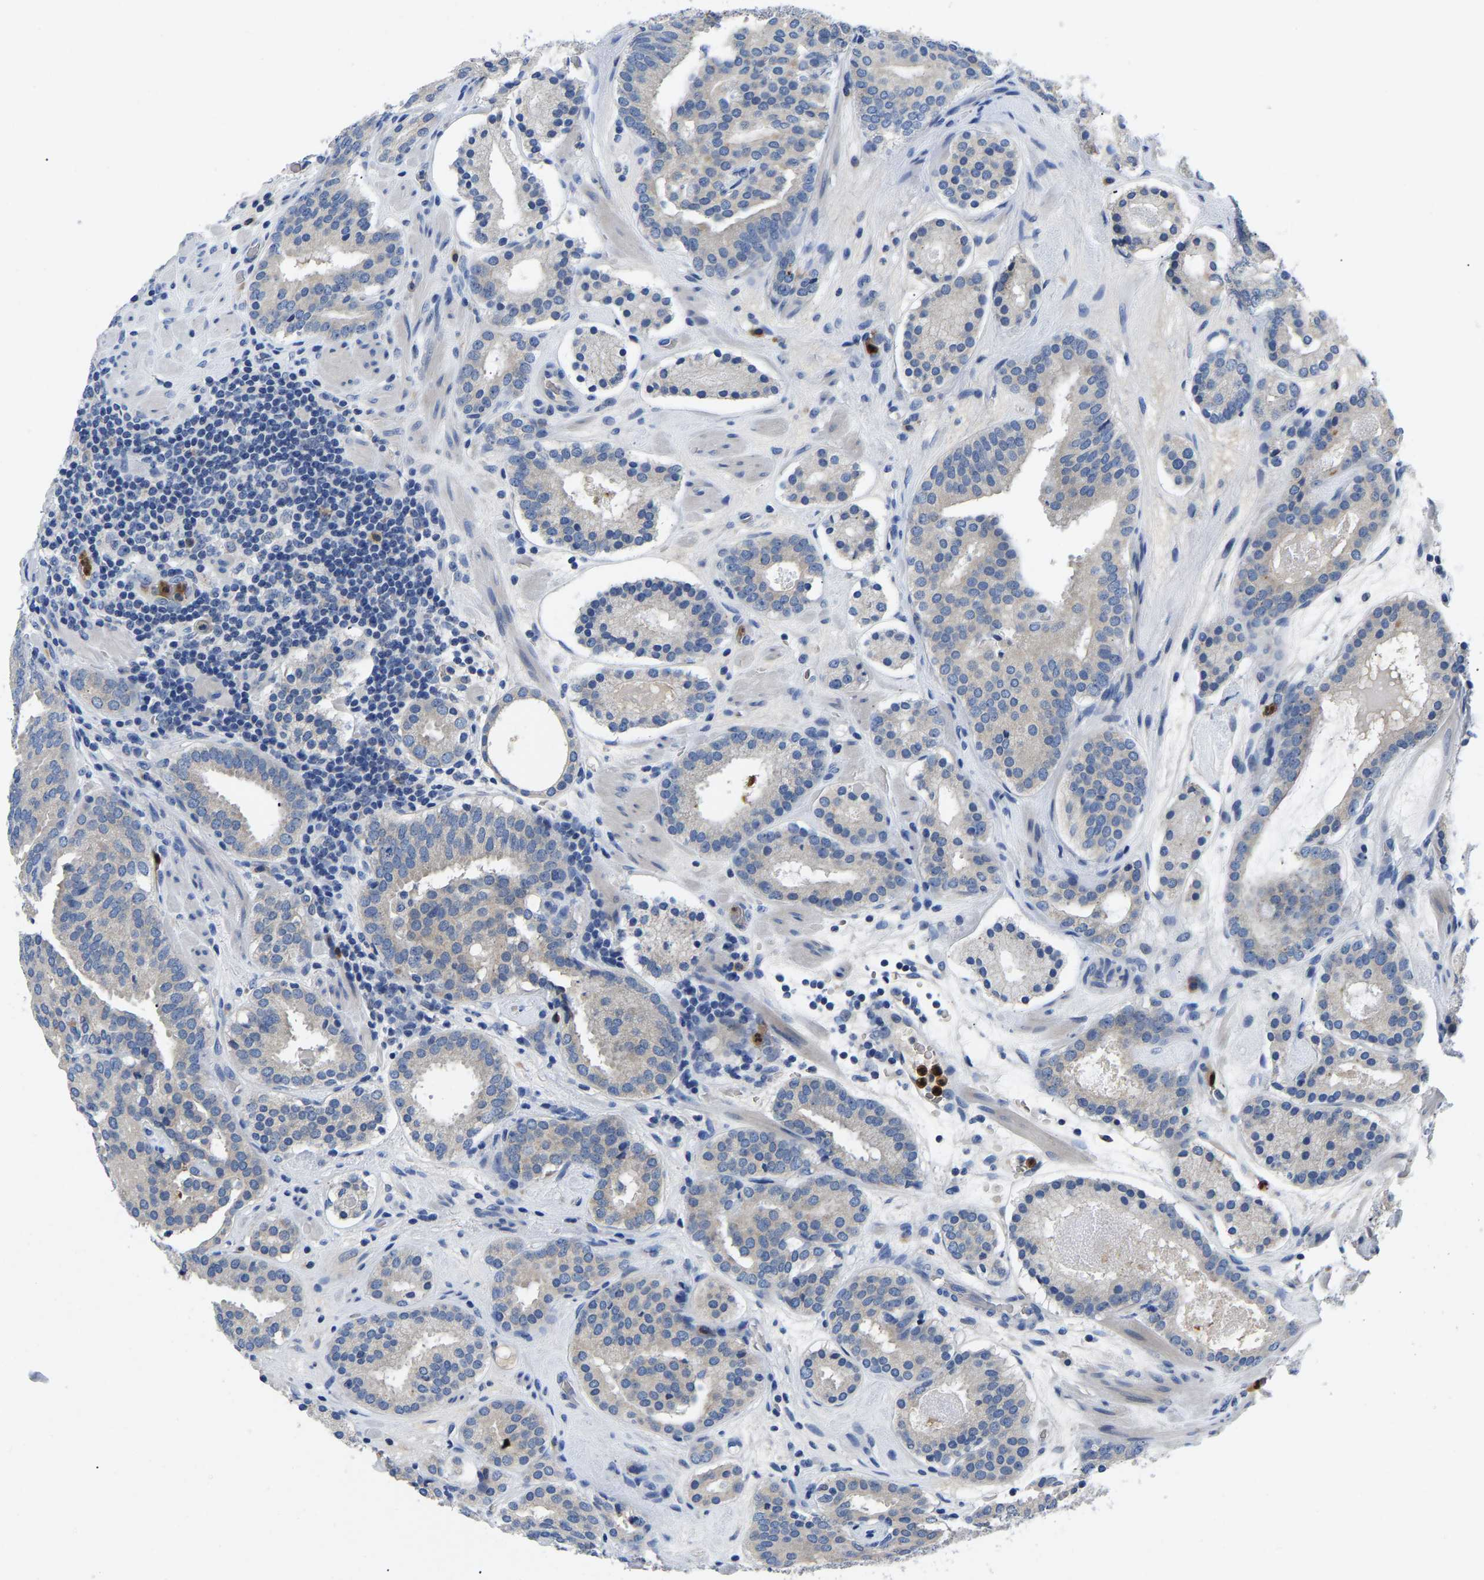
{"staining": {"intensity": "negative", "quantity": "none", "location": "none"}, "tissue": "prostate cancer", "cell_type": "Tumor cells", "image_type": "cancer", "snomed": [{"axis": "morphology", "description": "Adenocarcinoma, Low grade"}, {"axis": "topography", "description": "Prostate"}], "caption": "DAB (3,3'-diaminobenzidine) immunohistochemical staining of human prostate cancer (low-grade adenocarcinoma) shows no significant expression in tumor cells. (DAB (3,3'-diaminobenzidine) immunohistochemistry (IHC) visualized using brightfield microscopy, high magnification).", "gene": "TOR1B", "patient": {"sex": "male", "age": 69}}